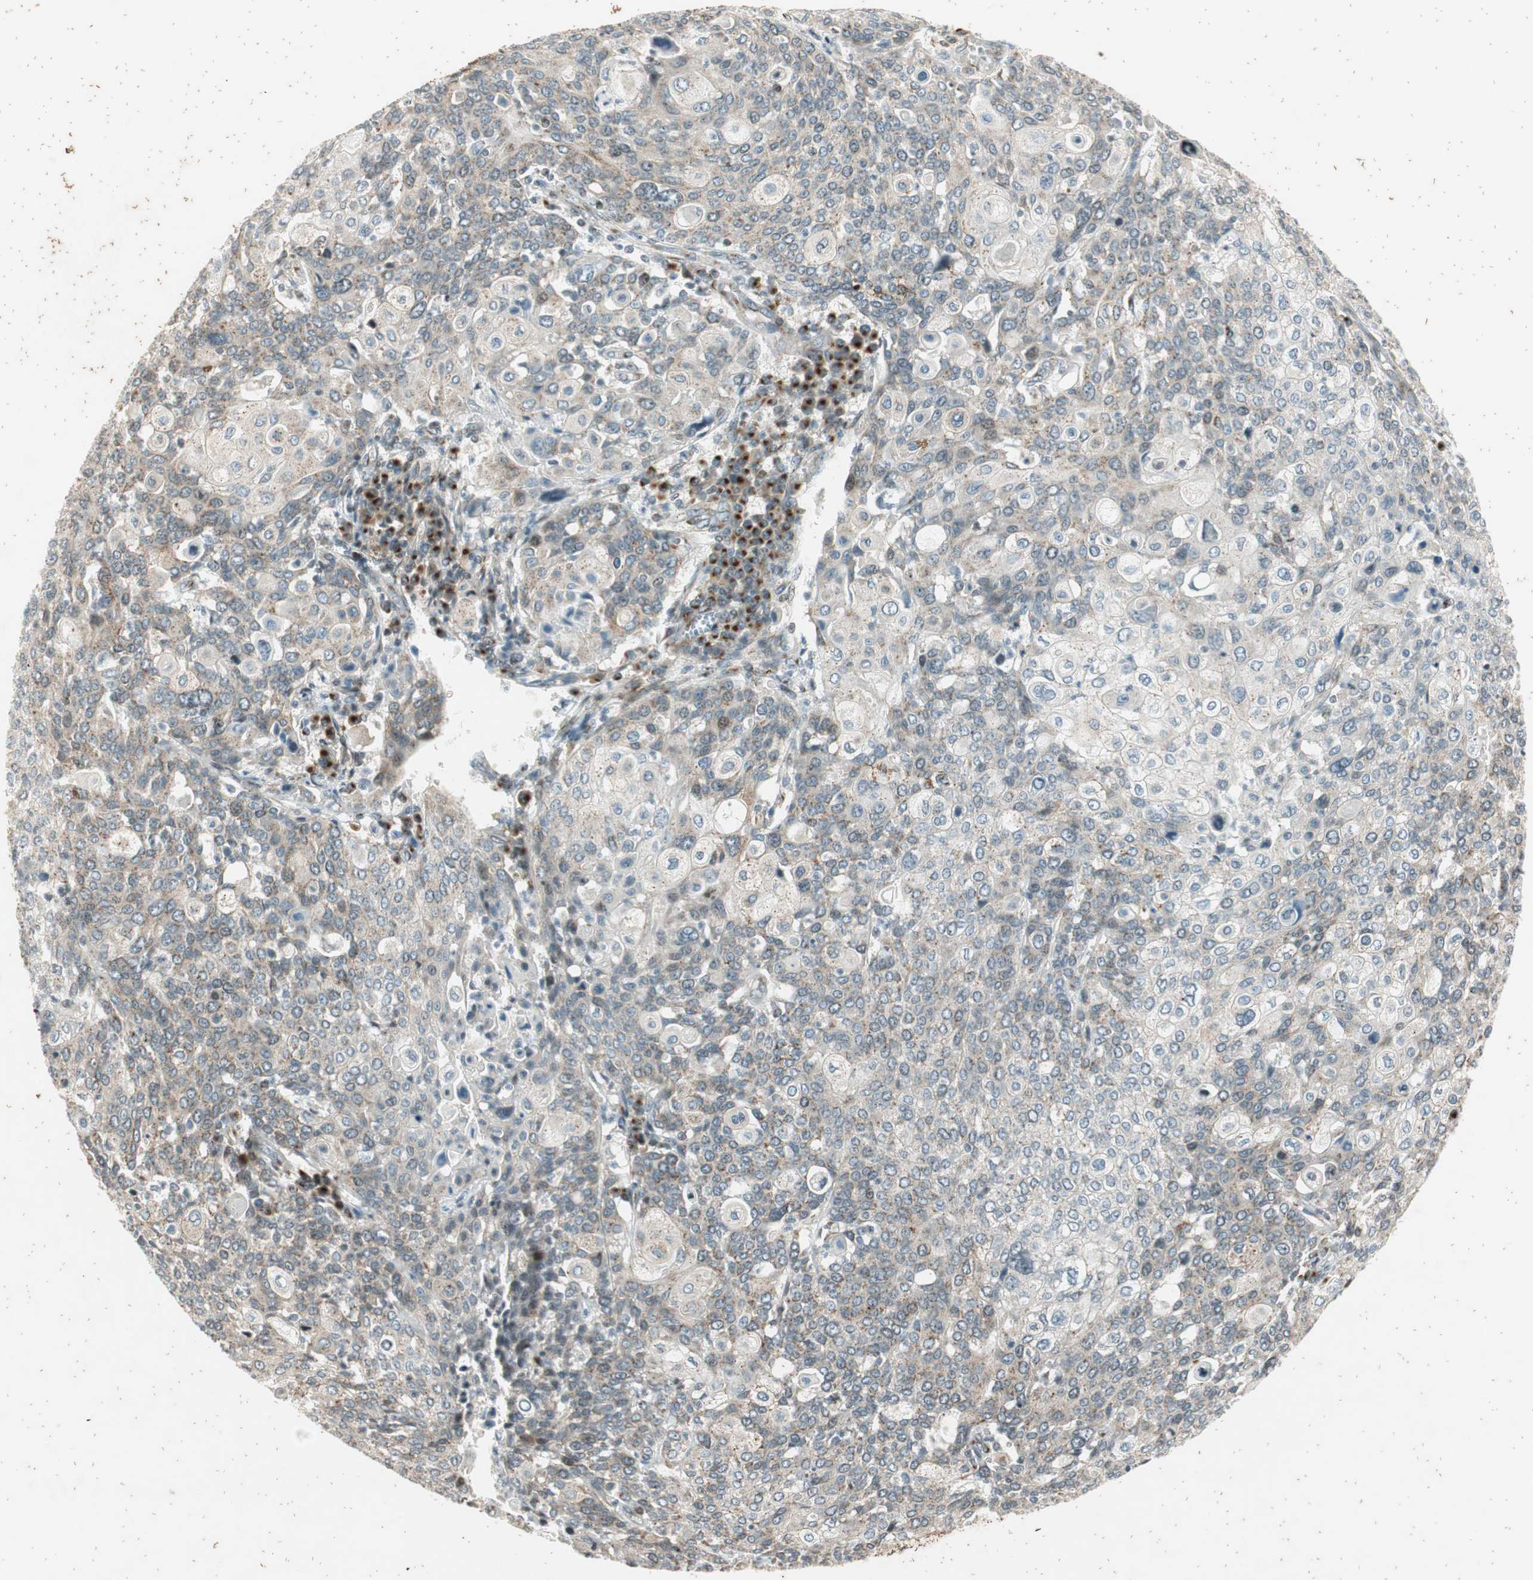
{"staining": {"intensity": "negative", "quantity": "none", "location": "none"}, "tissue": "cervical cancer", "cell_type": "Tumor cells", "image_type": "cancer", "snomed": [{"axis": "morphology", "description": "Squamous cell carcinoma, NOS"}, {"axis": "topography", "description": "Cervix"}], "caption": "This is a image of IHC staining of cervical squamous cell carcinoma, which shows no expression in tumor cells. (DAB immunohistochemistry (IHC), high magnification).", "gene": "NEO1", "patient": {"sex": "female", "age": 40}}